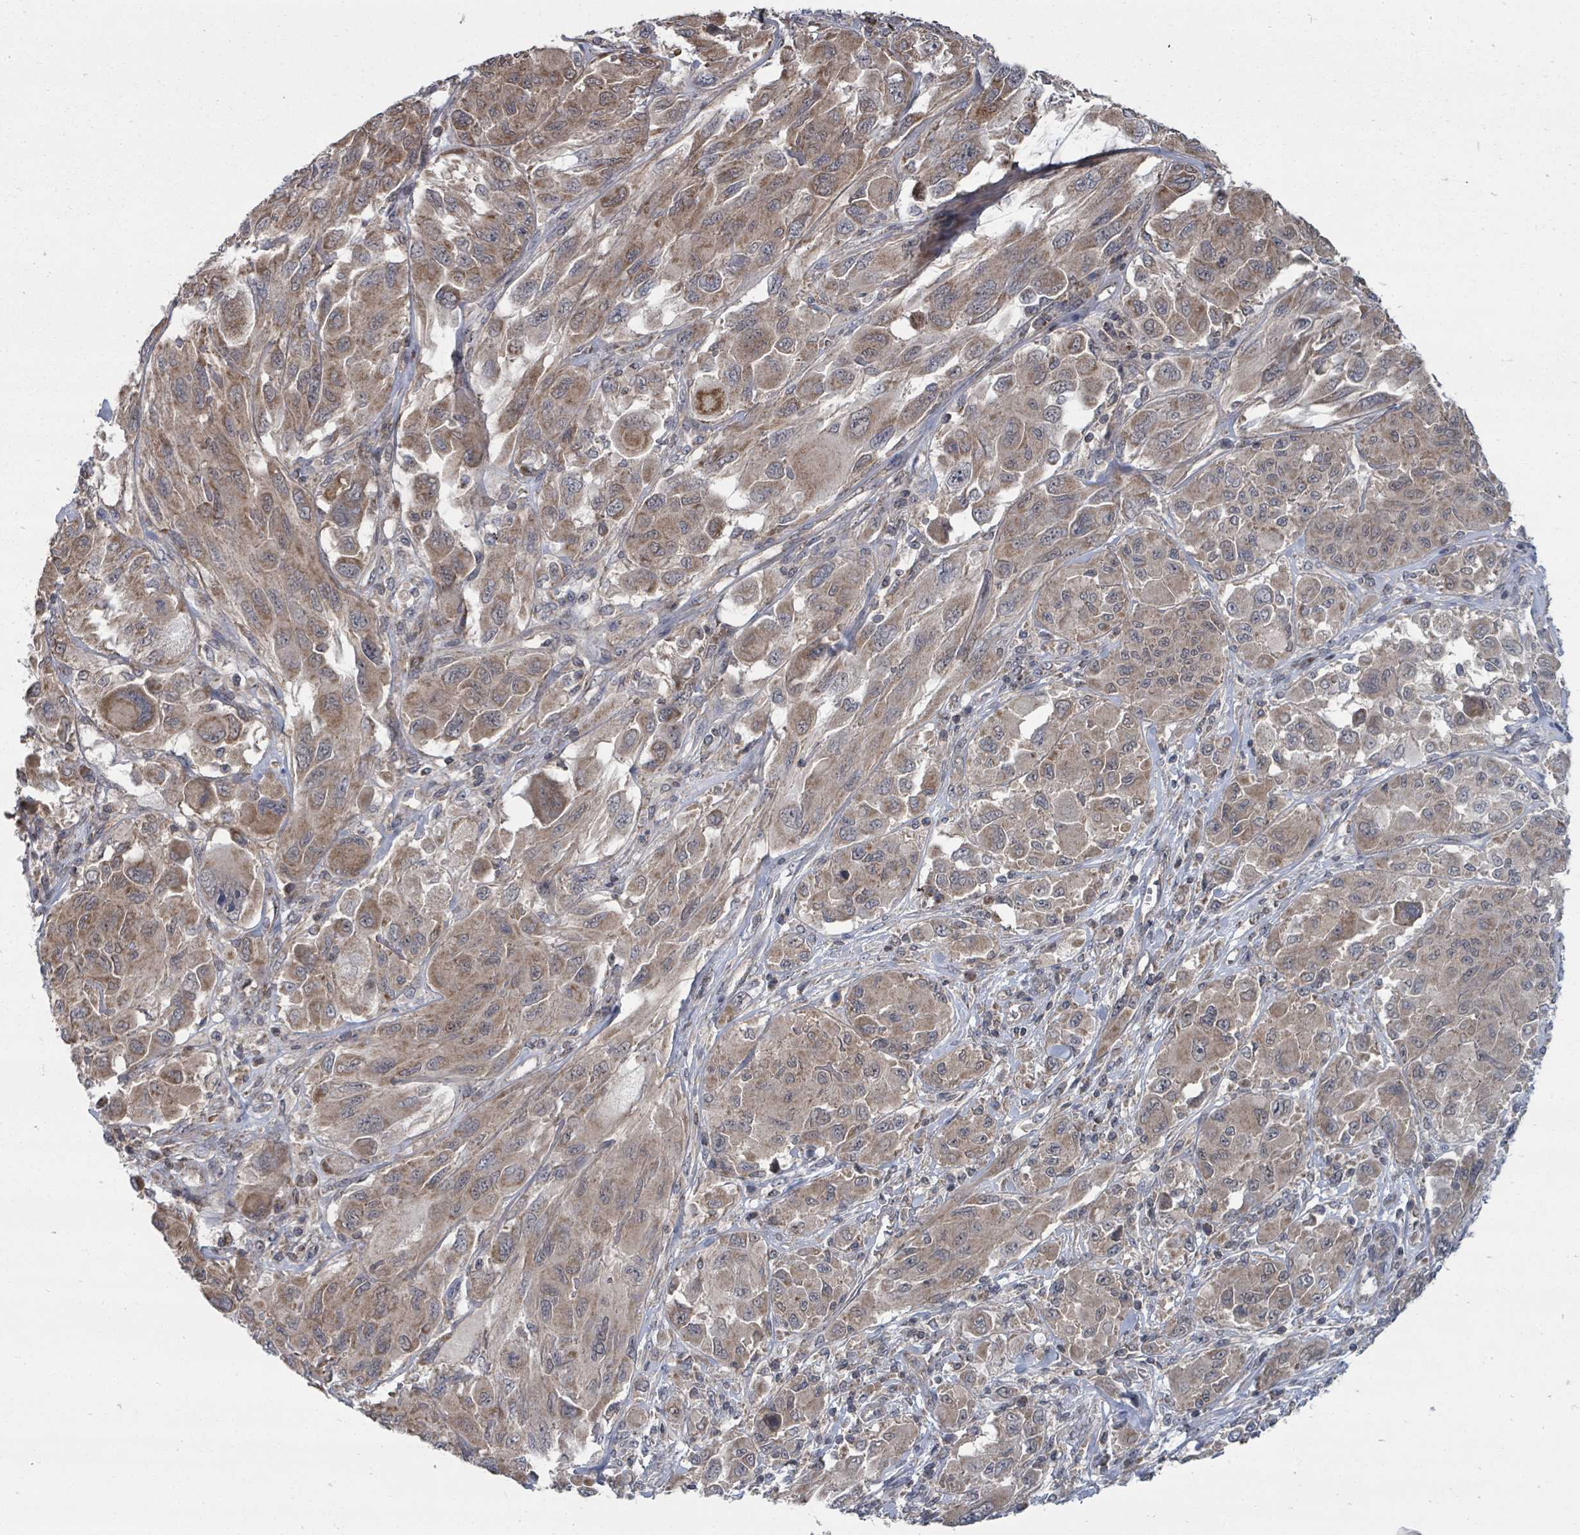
{"staining": {"intensity": "moderate", "quantity": ">75%", "location": "cytoplasmic/membranous"}, "tissue": "melanoma", "cell_type": "Tumor cells", "image_type": "cancer", "snomed": [{"axis": "morphology", "description": "Malignant melanoma, NOS"}, {"axis": "topography", "description": "Skin"}], "caption": "Immunohistochemical staining of malignant melanoma displays medium levels of moderate cytoplasmic/membranous positivity in approximately >75% of tumor cells. The staining was performed using DAB (3,3'-diaminobenzidine), with brown indicating positive protein expression. Nuclei are stained blue with hematoxylin.", "gene": "MAGOHB", "patient": {"sex": "female", "age": 91}}